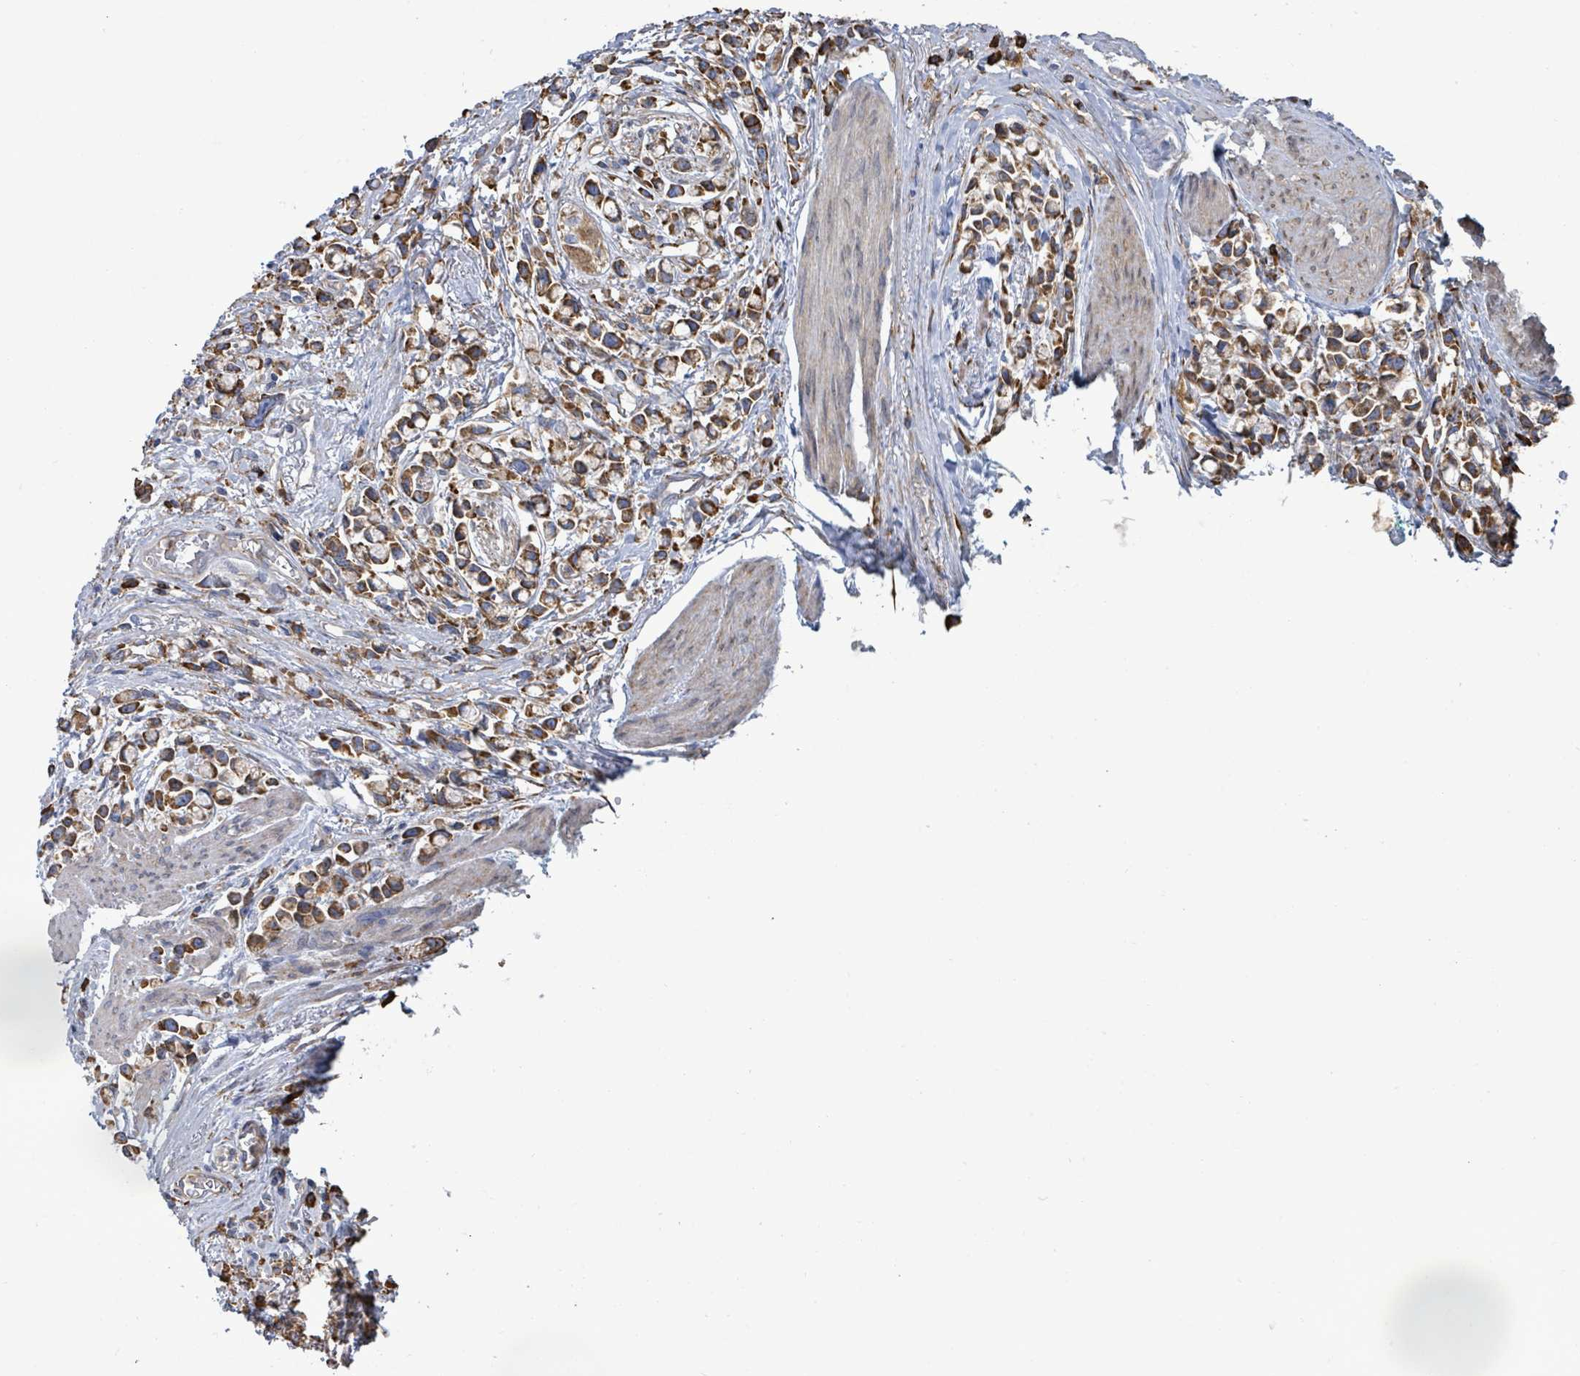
{"staining": {"intensity": "moderate", "quantity": ">75%", "location": "cytoplasmic/membranous"}, "tissue": "stomach cancer", "cell_type": "Tumor cells", "image_type": "cancer", "snomed": [{"axis": "morphology", "description": "Adenocarcinoma, NOS"}, {"axis": "topography", "description": "Stomach"}], "caption": "Immunohistochemical staining of human stomach cancer (adenocarcinoma) reveals medium levels of moderate cytoplasmic/membranous protein expression in about >75% of tumor cells. (DAB = brown stain, brightfield microscopy at high magnification).", "gene": "RFPL4A", "patient": {"sex": "female", "age": 81}}